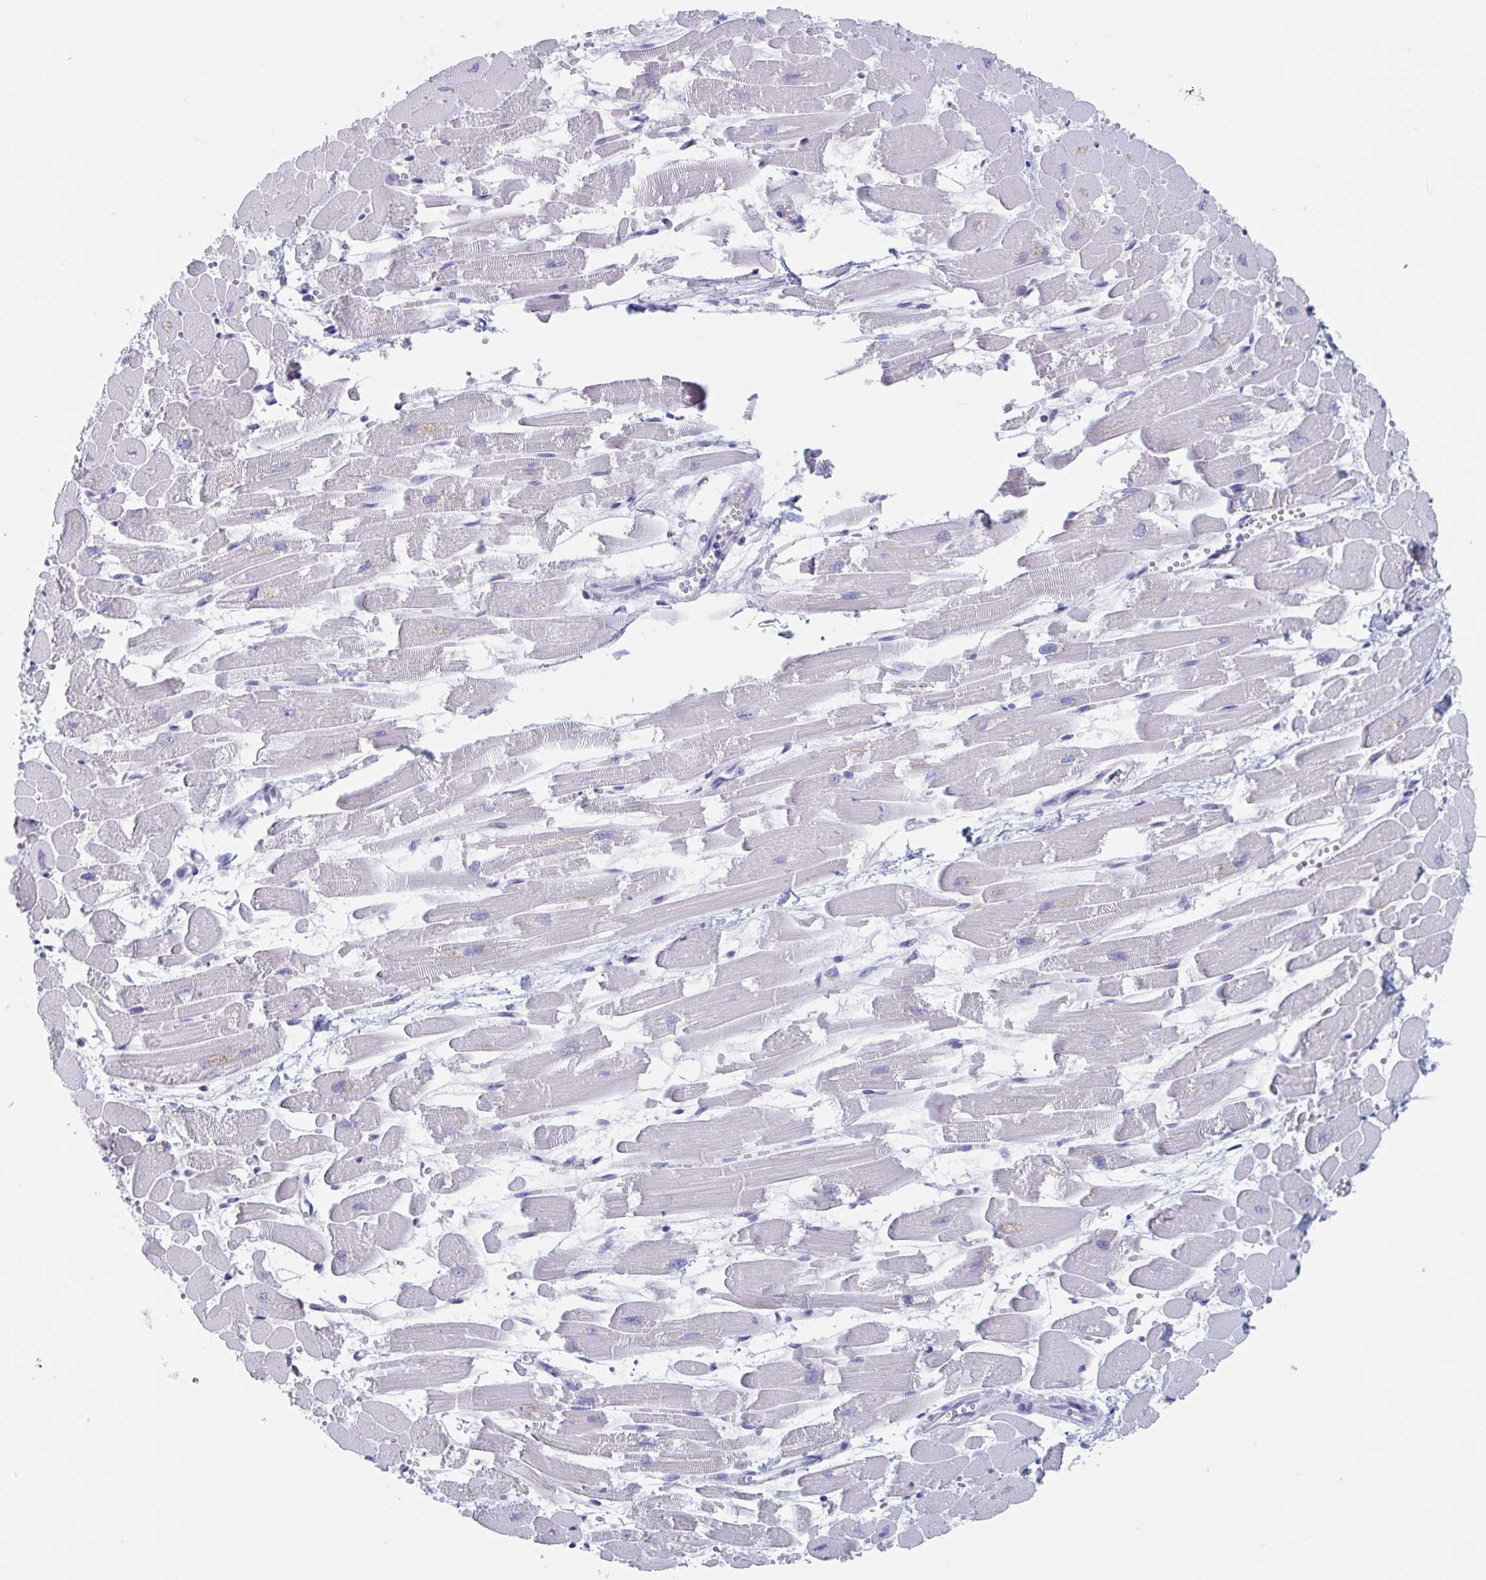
{"staining": {"intensity": "negative", "quantity": "none", "location": "none"}, "tissue": "heart muscle", "cell_type": "Cardiomyocytes", "image_type": "normal", "snomed": [{"axis": "morphology", "description": "Normal tissue, NOS"}, {"axis": "topography", "description": "Heart"}], "caption": "Immunohistochemistry (IHC) photomicrograph of normal heart muscle: heart muscle stained with DAB (3,3'-diaminobenzidine) displays no significant protein expression in cardiomyocytes.", "gene": "DPEP3", "patient": {"sex": "female", "age": 52}}